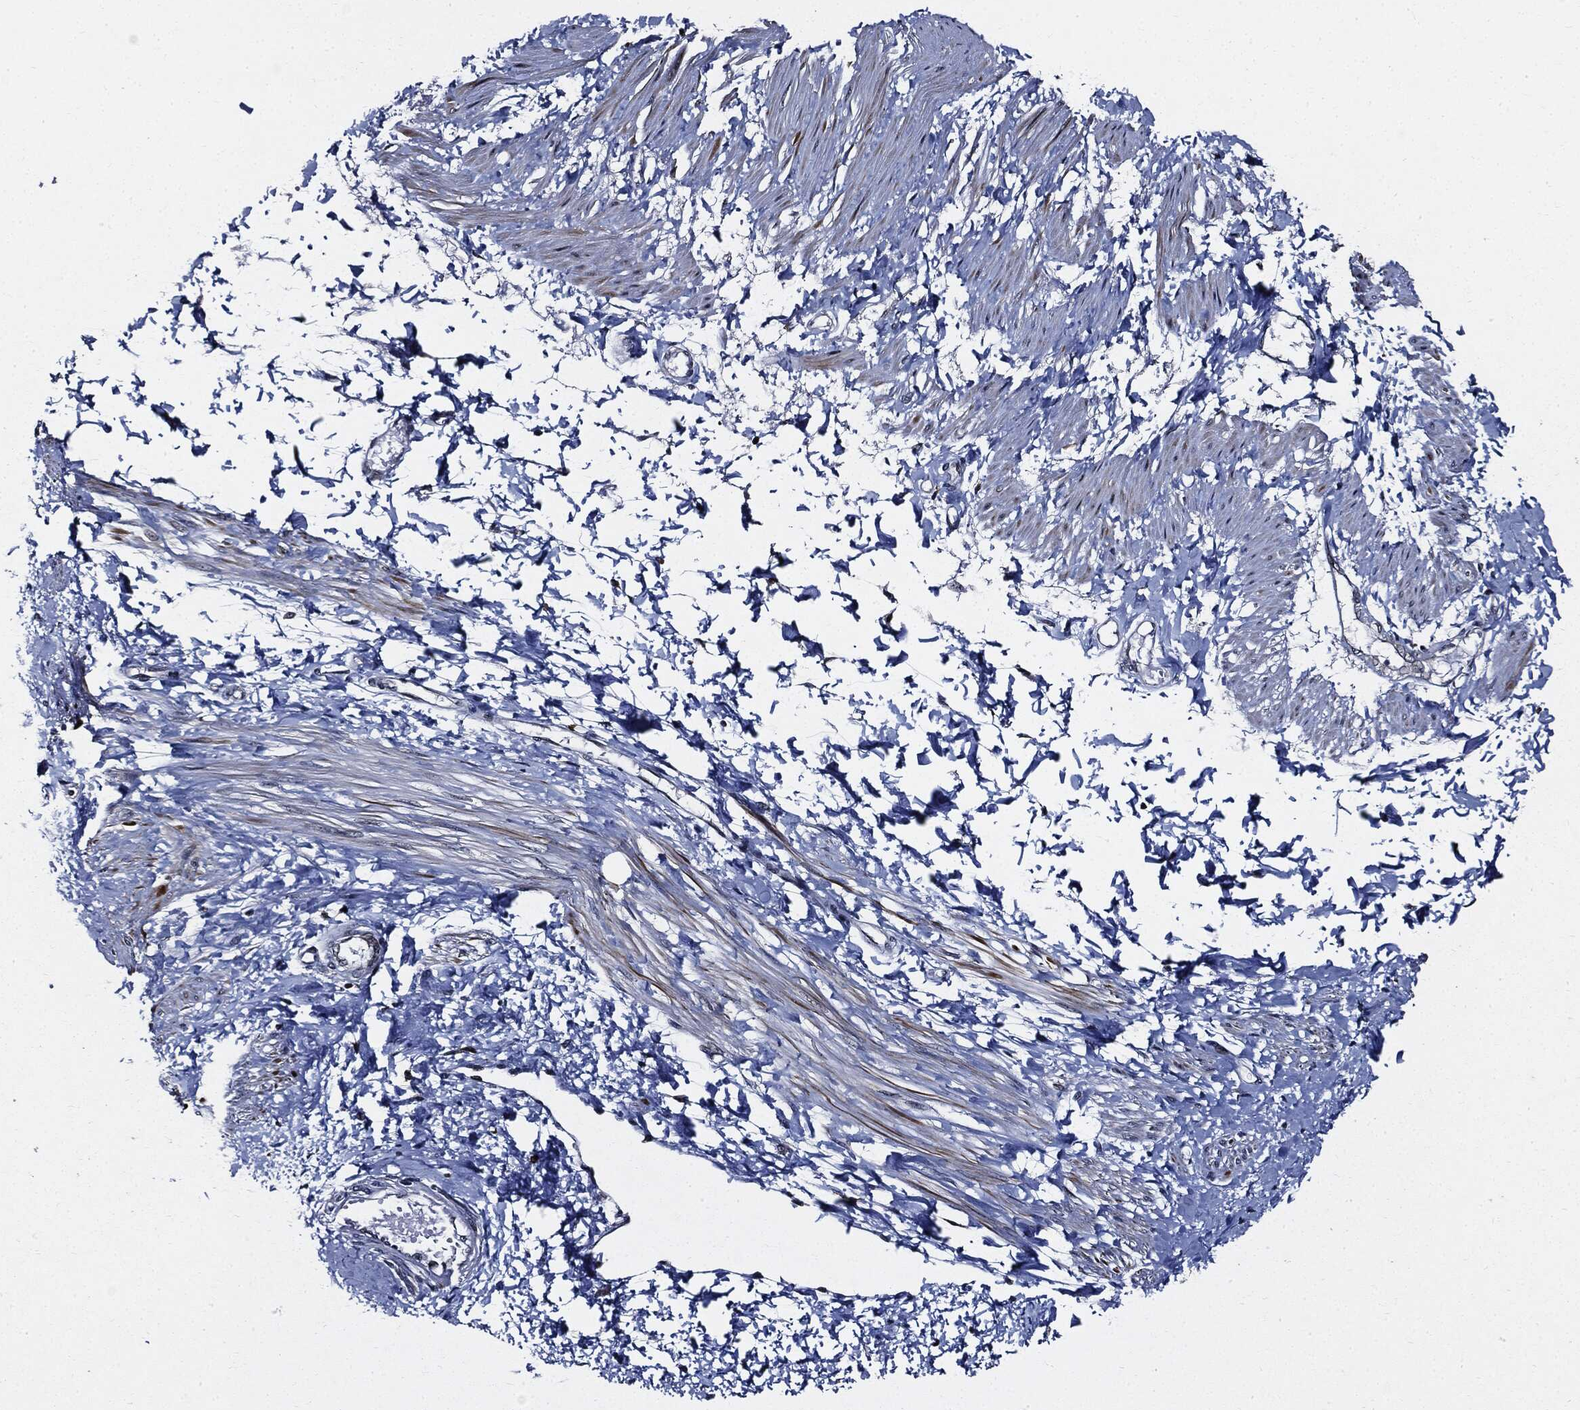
{"staining": {"intensity": "moderate", "quantity": "<25%", "location": "cytoplasmic/membranous"}, "tissue": "smooth muscle", "cell_type": "Smooth muscle cells", "image_type": "normal", "snomed": [{"axis": "morphology", "description": "Normal tissue, NOS"}, {"axis": "topography", "description": "Smooth muscle"}, {"axis": "topography", "description": "Uterus"}], "caption": "A brown stain labels moderate cytoplasmic/membranous staining of a protein in smooth muscle cells of normal smooth muscle. The protein is stained brown, and the nuclei are stained in blue (DAB (3,3'-diaminobenzidine) IHC with brightfield microscopy, high magnification).", "gene": "SUGT1", "patient": {"sex": "female", "age": 39}}